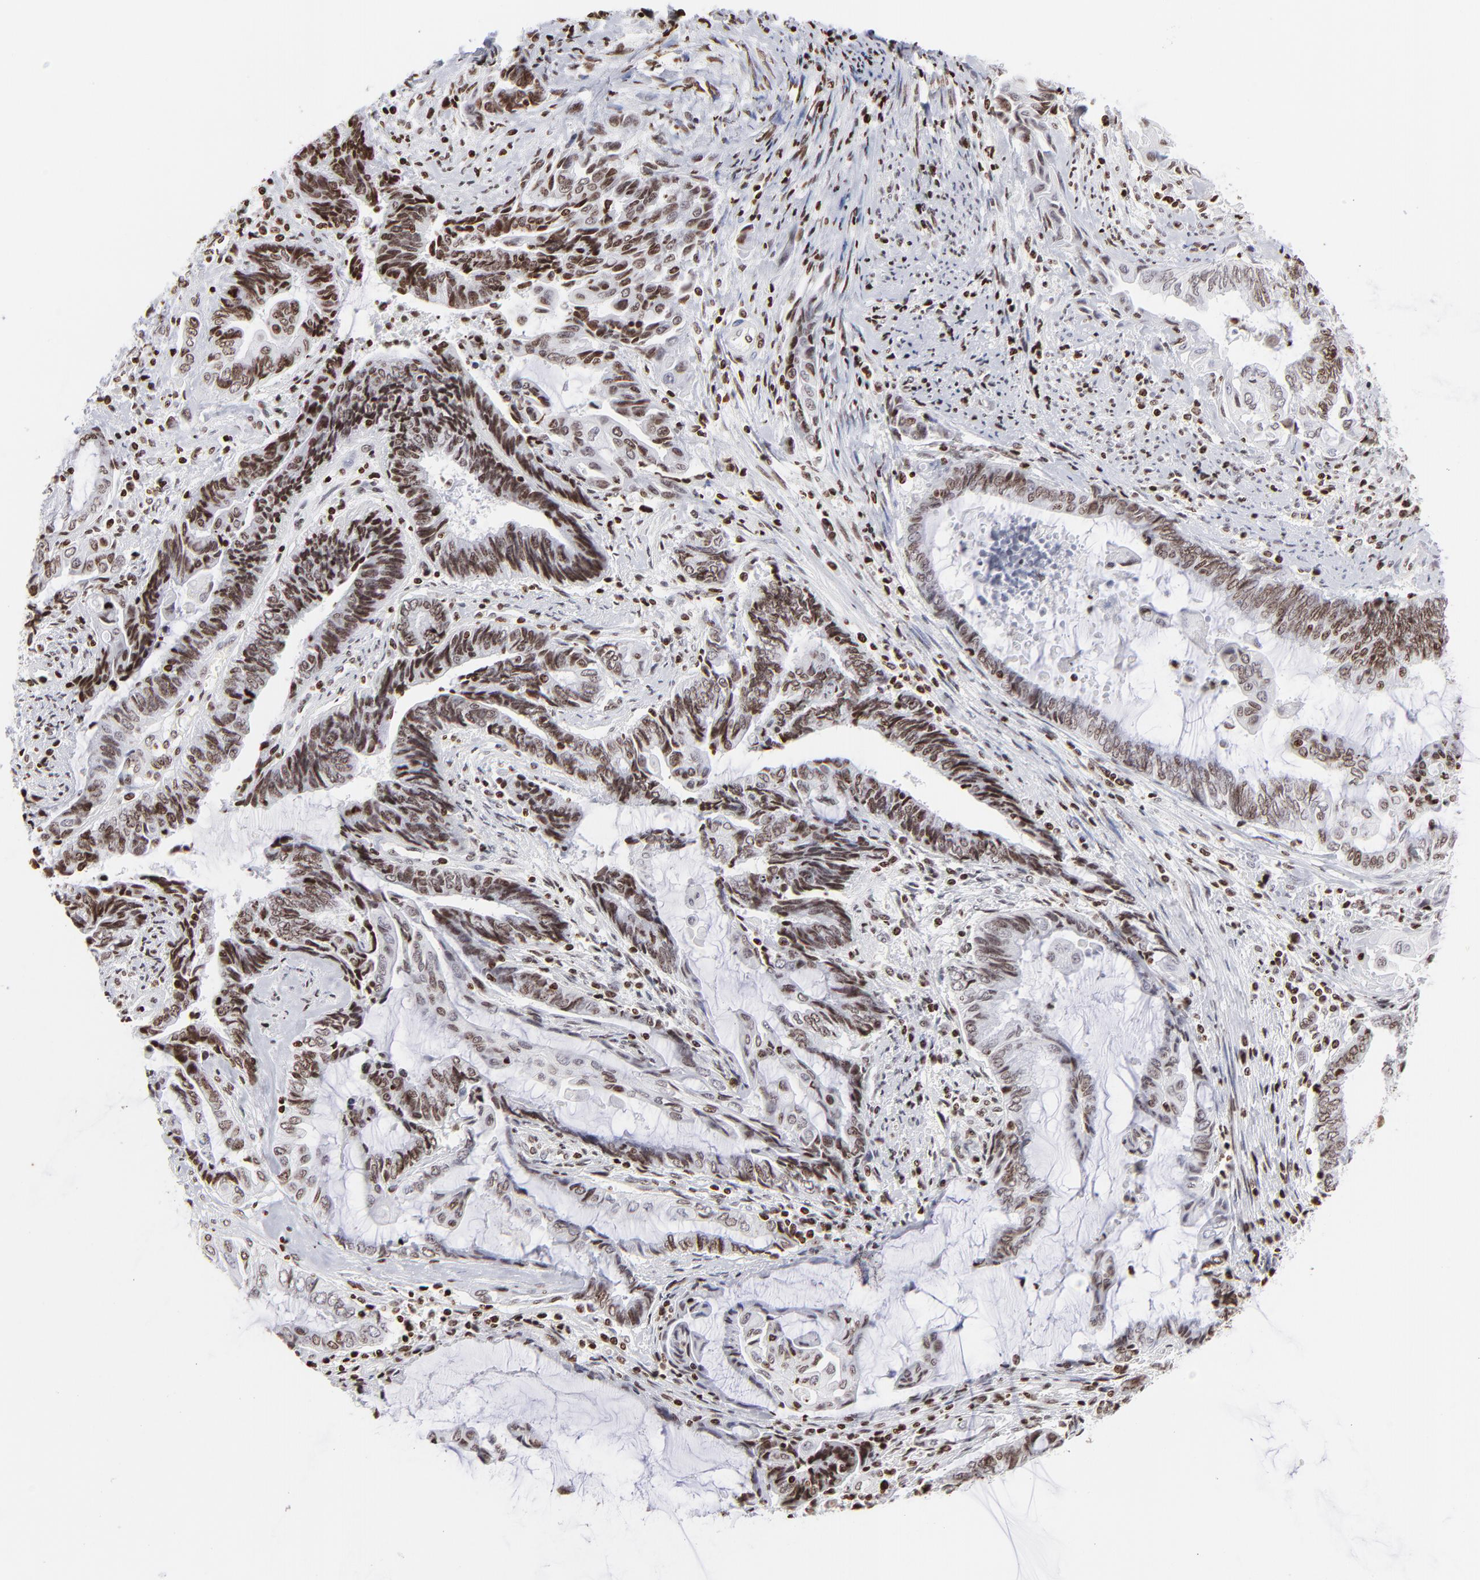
{"staining": {"intensity": "moderate", "quantity": "25%-75%", "location": "nuclear"}, "tissue": "endometrial cancer", "cell_type": "Tumor cells", "image_type": "cancer", "snomed": [{"axis": "morphology", "description": "Adenocarcinoma, NOS"}, {"axis": "topography", "description": "Uterus"}, {"axis": "topography", "description": "Endometrium"}], "caption": "DAB (3,3'-diaminobenzidine) immunohistochemical staining of endometrial cancer (adenocarcinoma) exhibits moderate nuclear protein staining in about 25%-75% of tumor cells.", "gene": "RTL4", "patient": {"sex": "female", "age": 70}}